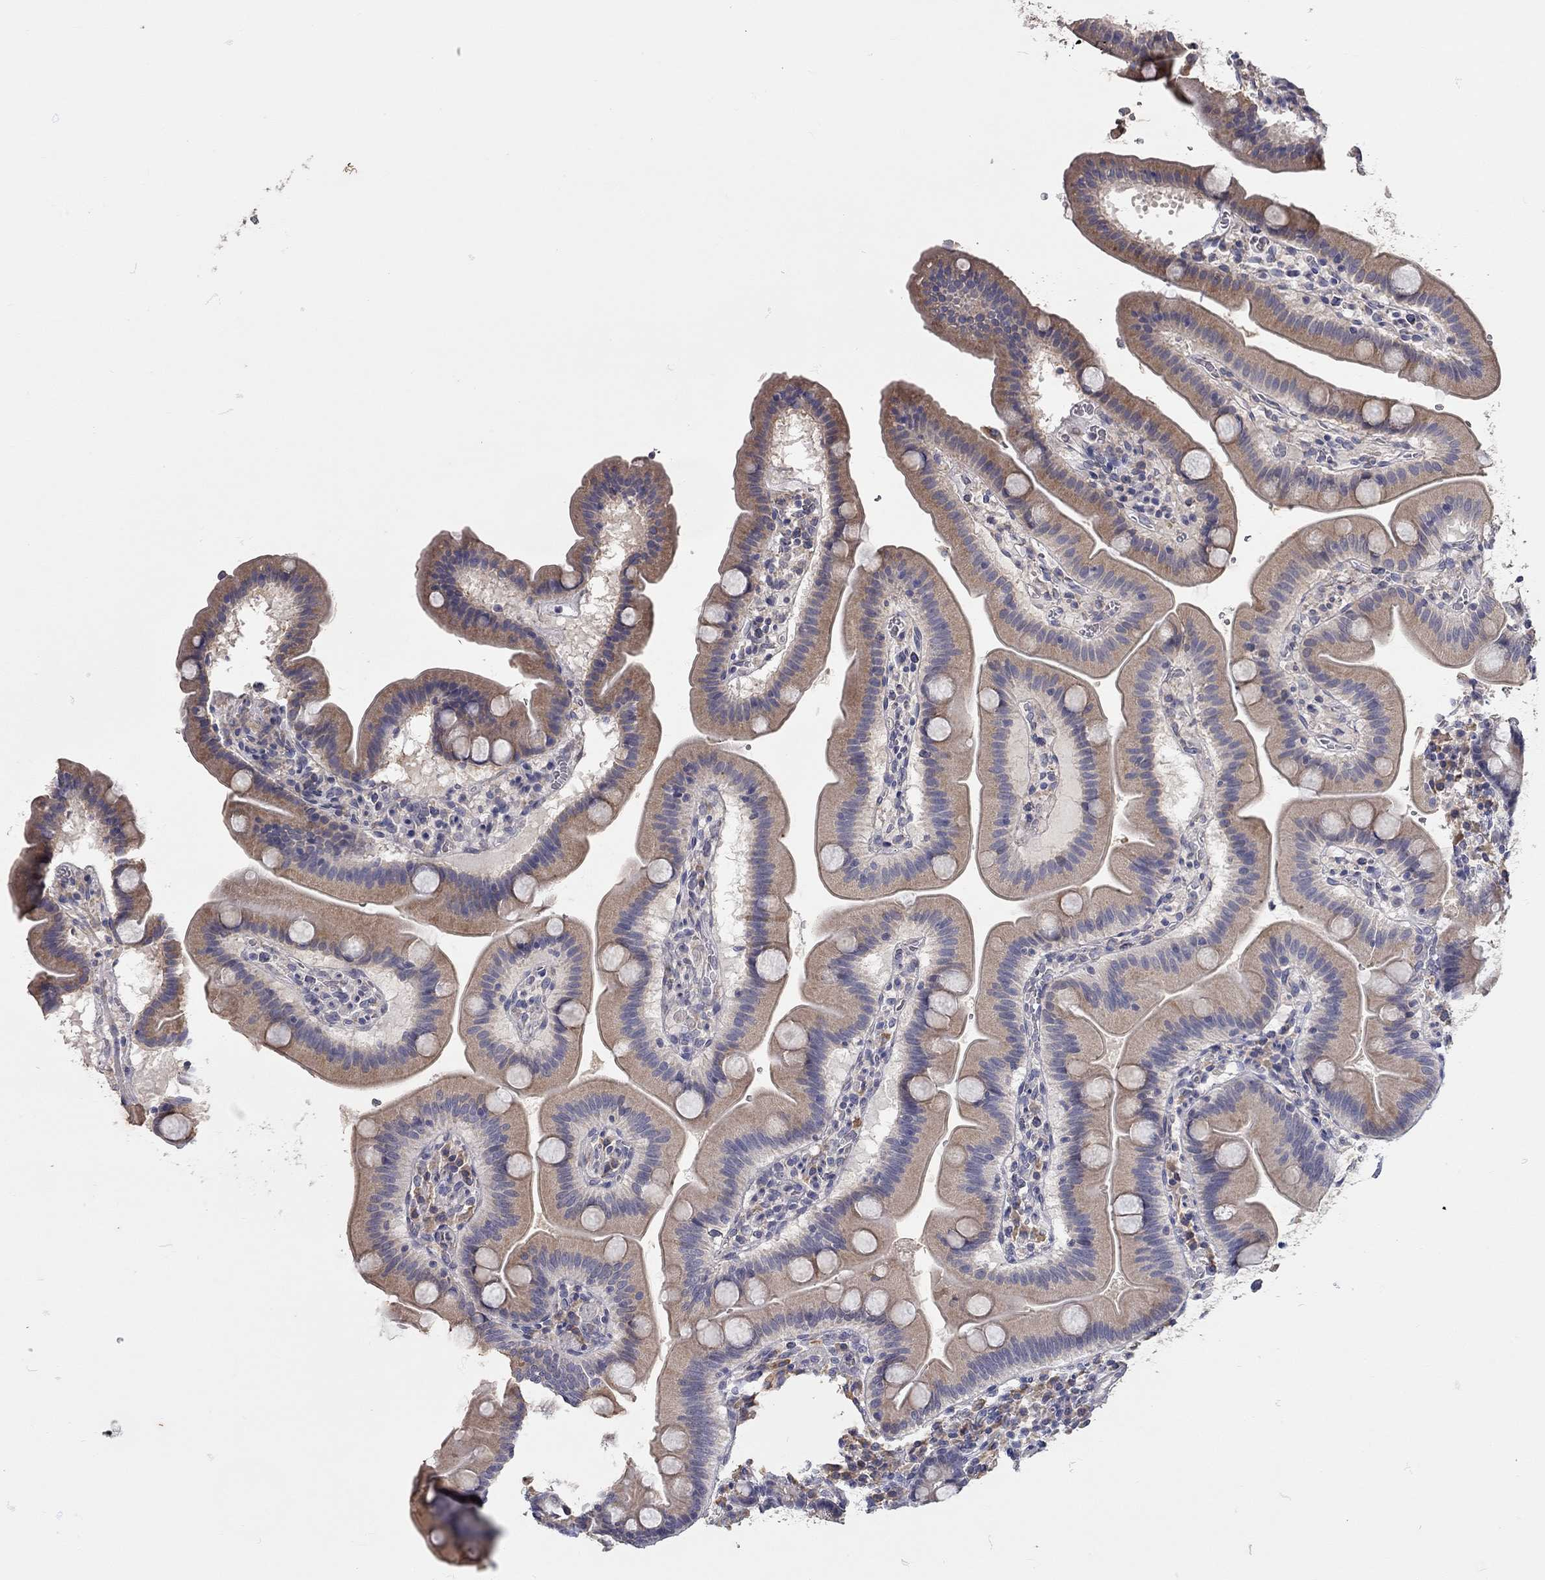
{"staining": {"intensity": "moderate", "quantity": "25%-75%", "location": "cytoplasmic/membranous"}, "tissue": "duodenum", "cell_type": "Glandular cells", "image_type": "normal", "snomed": [{"axis": "morphology", "description": "Normal tissue, NOS"}, {"axis": "topography", "description": "Duodenum"}], "caption": "Glandular cells show medium levels of moderate cytoplasmic/membranous staining in approximately 25%-75% of cells in normal duodenum.", "gene": "XAGE2", "patient": {"sex": "male", "age": 59}}